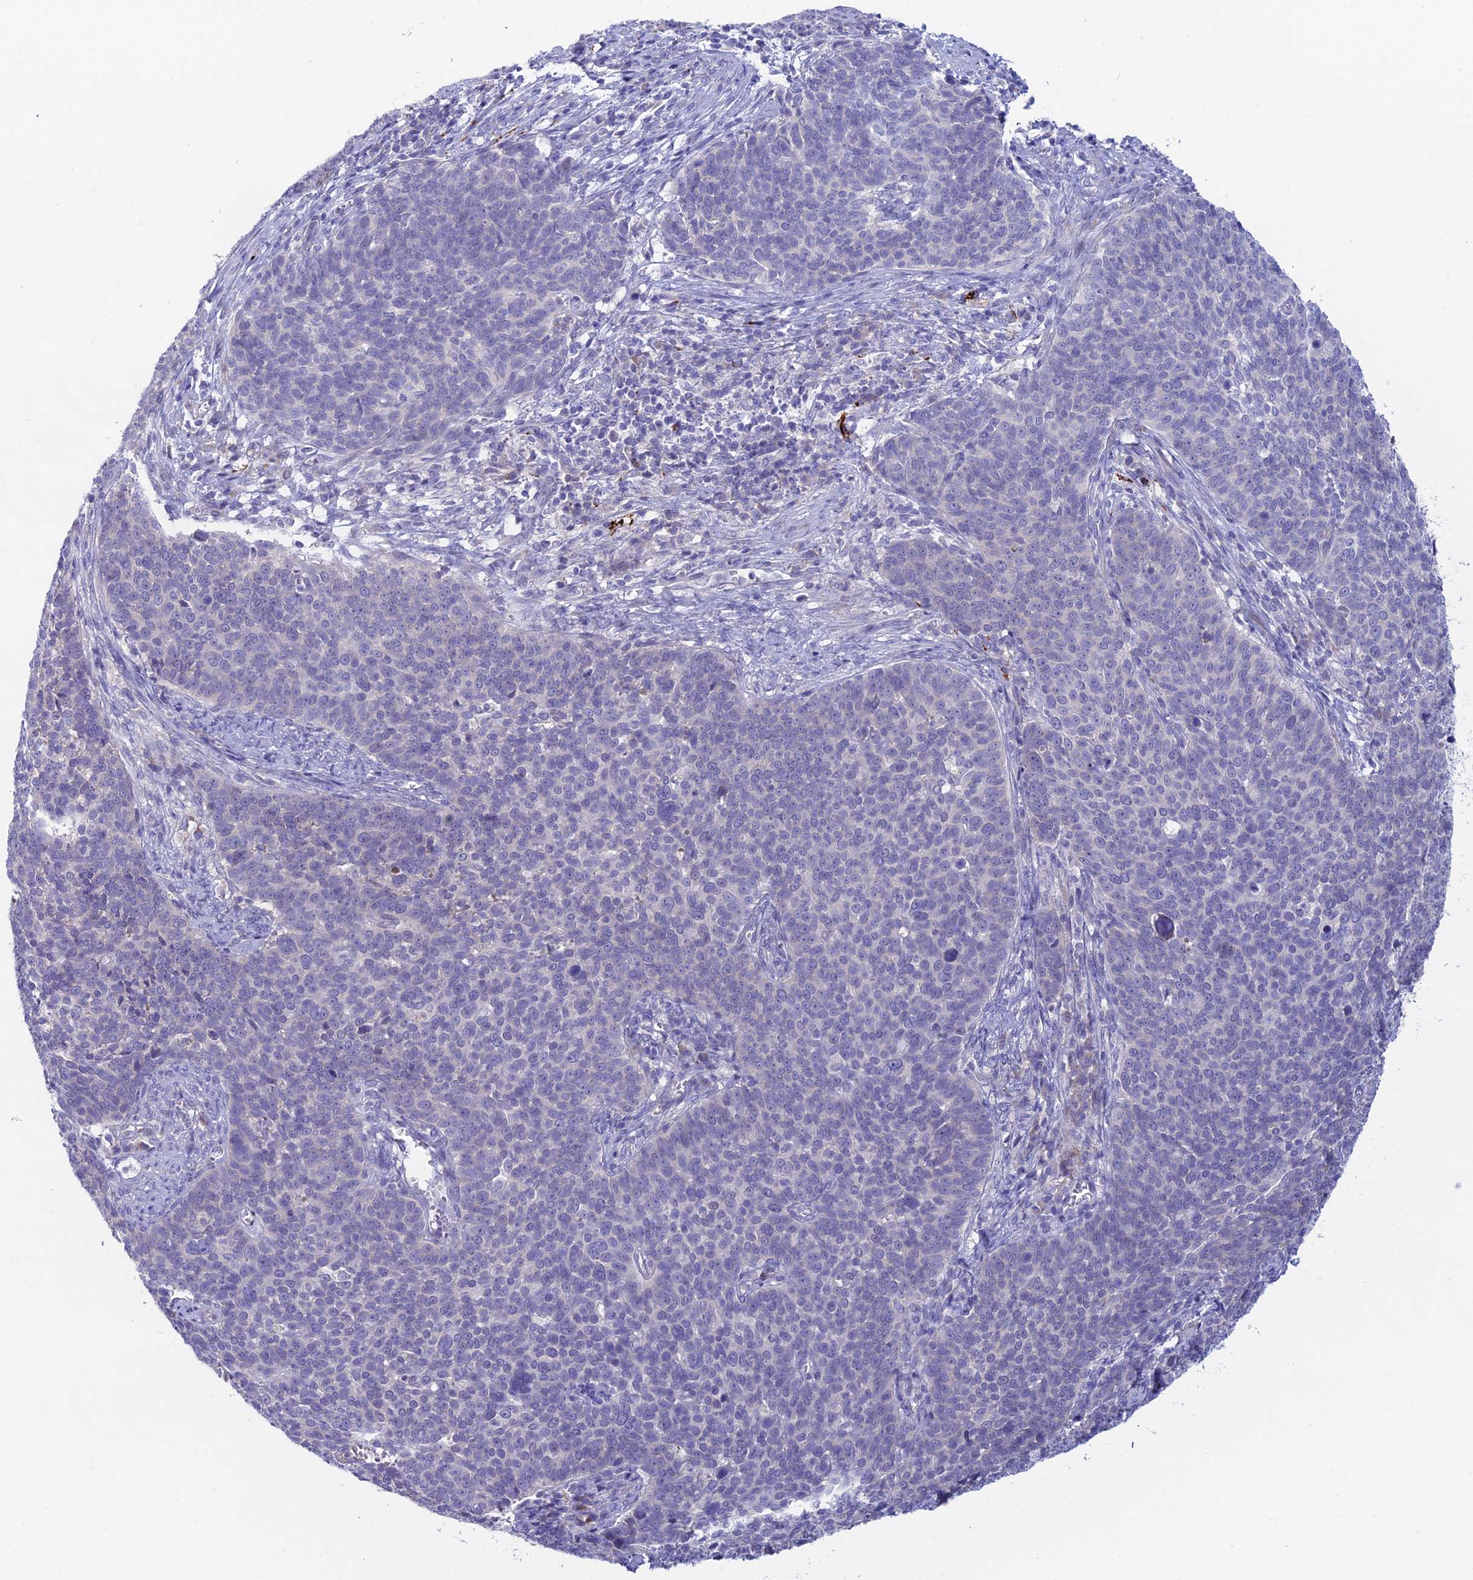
{"staining": {"intensity": "negative", "quantity": "none", "location": "none"}, "tissue": "cervical cancer", "cell_type": "Tumor cells", "image_type": "cancer", "snomed": [{"axis": "morphology", "description": "Squamous cell carcinoma, NOS"}, {"axis": "topography", "description": "Cervix"}], "caption": "Tumor cells show no significant positivity in cervical cancer (squamous cell carcinoma).", "gene": "XPO7", "patient": {"sex": "female", "age": 39}}